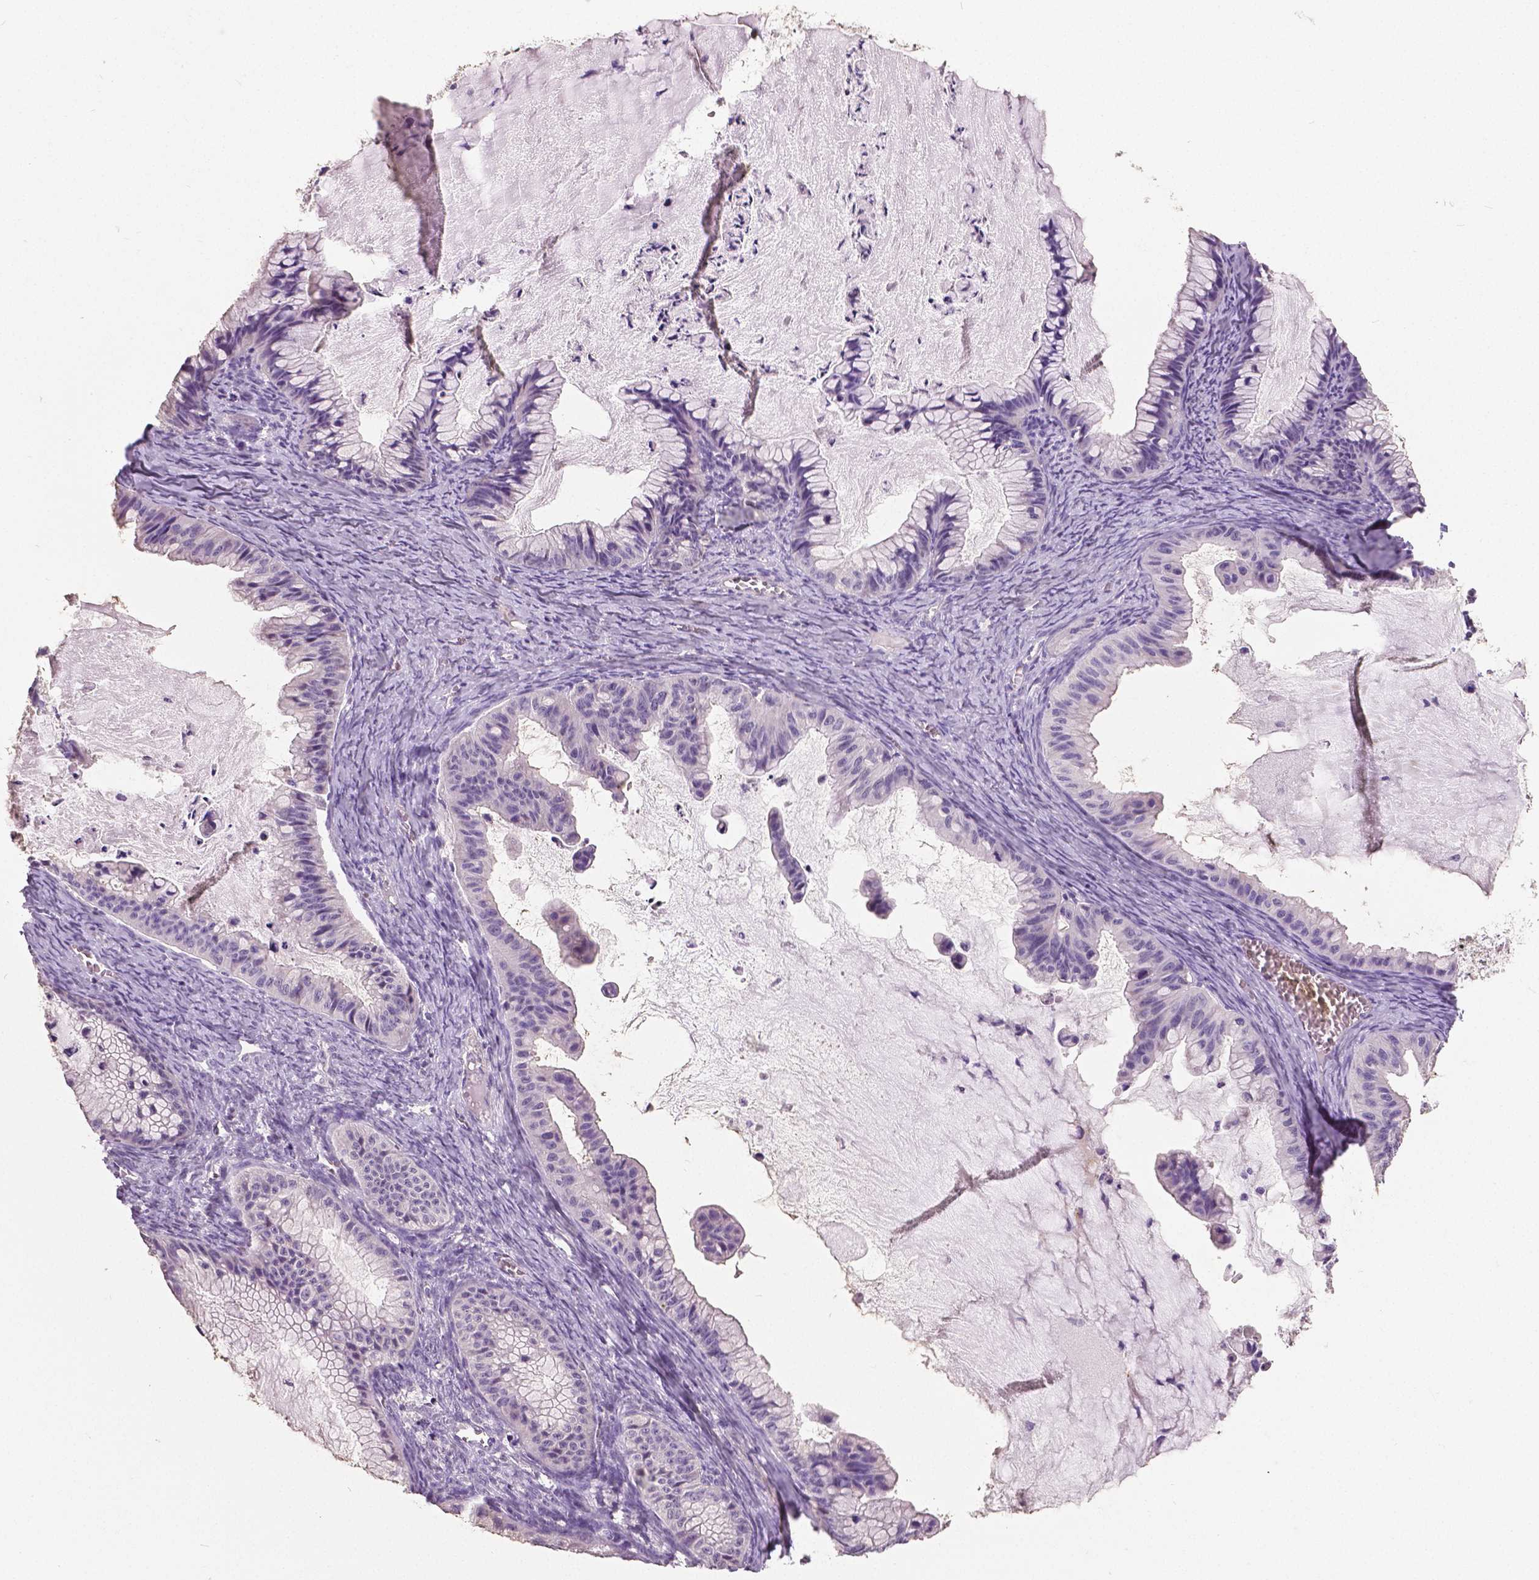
{"staining": {"intensity": "negative", "quantity": "none", "location": "none"}, "tissue": "ovarian cancer", "cell_type": "Tumor cells", "image_type": "cancer", "snomed": [{"axis": "morphology", "description": "Cystadenocarcinoma, mucinous, NOS"}, {"axis": "topography", "description": "Ovary"}], "caption": "IHC photomicrograph of neoplastic tissue: human ovarian mucinous cystadenocarcinoma stained with DAB demonstrates no significant protein positivity in tumor cells.", "gene": "FOXA1", "patient": {"sex": "female", "age": 72}}